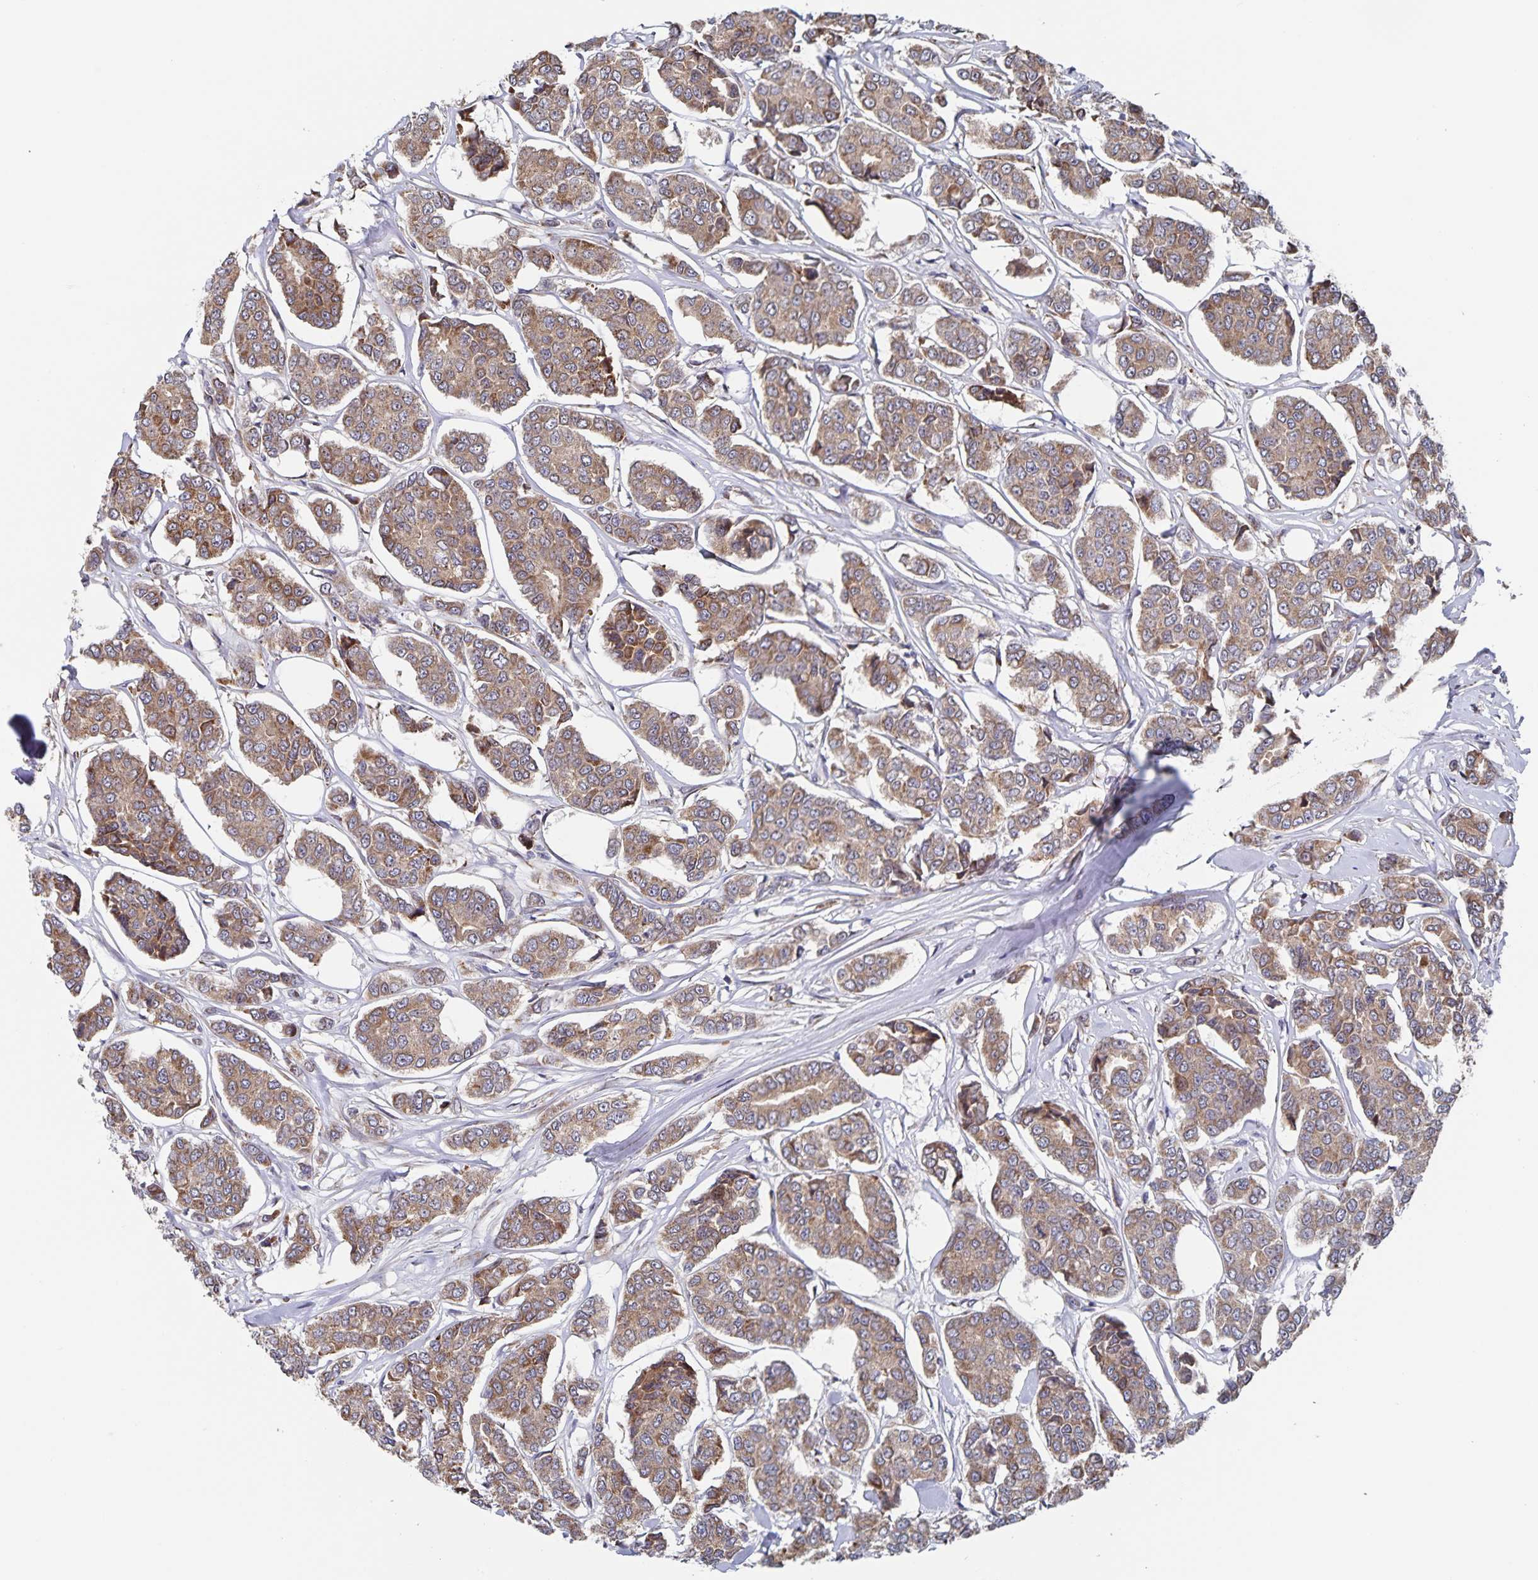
{"staining": {"intensity": "moderate", "quantity": ">75%", "location": "cytoplasmic/membranous"}, "tissue": "breast cancer", "cell_type": "Tumor cells", "image_type": "cancer", "snomed": [{"axis": "morphology", "description": "Duct carcinoma"}, {"axis": "topography", "description": "Breast"}], "caption": "Breast invasive ductal carcinoma stained with a brown dye exhibits moderate cytoplasmic/membranous positive expression in approximately >75% of tumor cells.", "gene": "ACACA", "patient": {"sex": "female", "age": 94}}